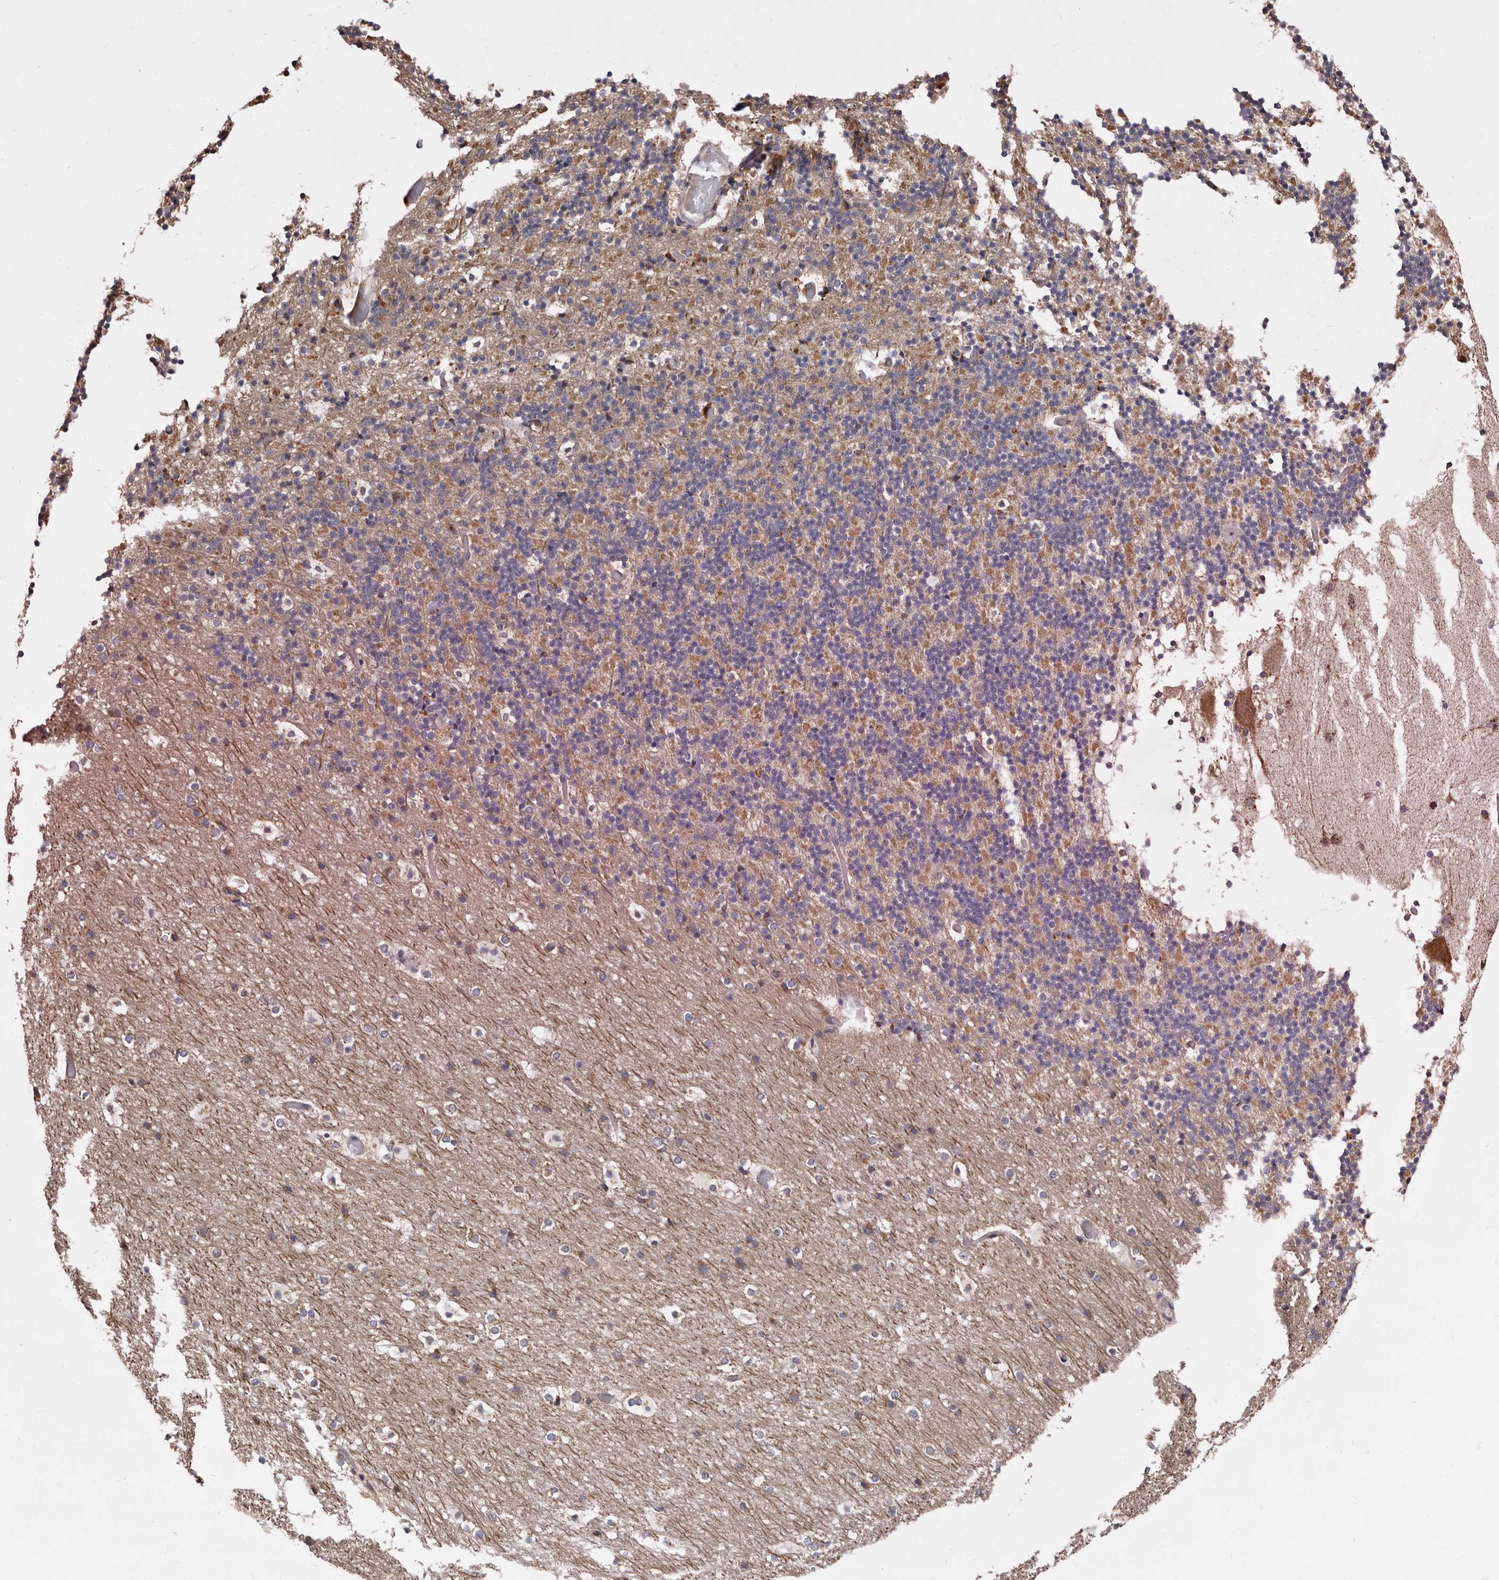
{"staining": {"intensity": "negative", "quantity": "none", "location": "none"}, "tissue": "cerebellum", "cell_type": "Cells in granular layer", "image_type": "normal", "snomed": [{"axis": "morphology", "description": "Normal tissue, NOS"}, {"axis": "topography", "description": "Cerebellum"}], "caption": "Immunohistochemistry (IHC) of unremarkable human cerebellum demonstrates no staining in cells in granular layer. Nuclei are stained in blue.", "gene": "MRPL18", "patient": {"sex": "male", "age": 57}}